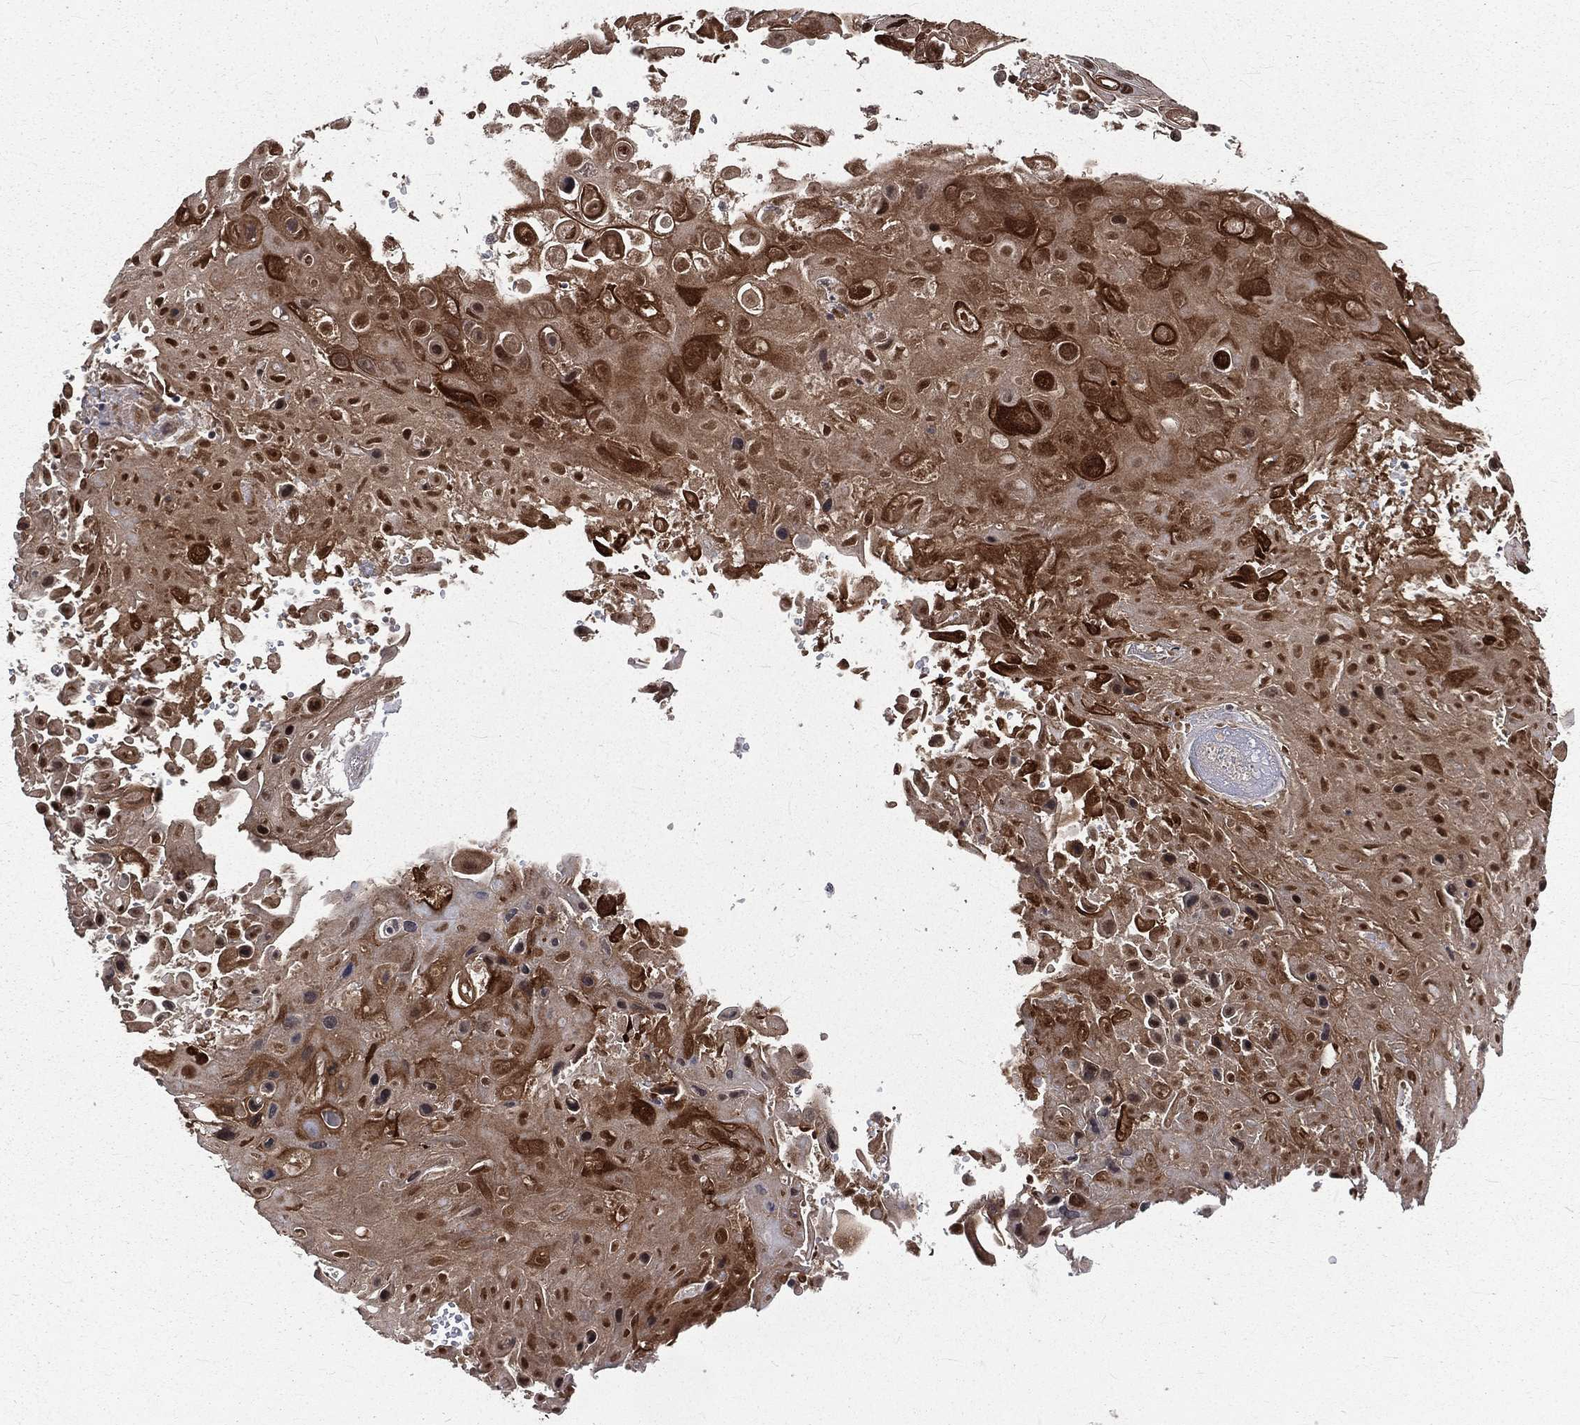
{"staining": {"intensity": "strong", "quantity": "<25%", "location": "cytoplasmic/membranous,nuclear"}, "tissue": "skin cancer", "cell_type": "Tumor cells", "image_type": "cancer", "snomed": [{"axis": "morphology", "description": "Squamous cell carcinoma, NOS"}, {"axis": "topography", "description": "Skin"}], "caption": "Skin cancer (squamous cell carcinoma) stained with a brown dye demonstrates strong cytoplasmic/membranous and nuclear positive staining in approximately <25% of tumor cells.", "gene": "POLB", "patient": {"sex": "male", "age": 82}}